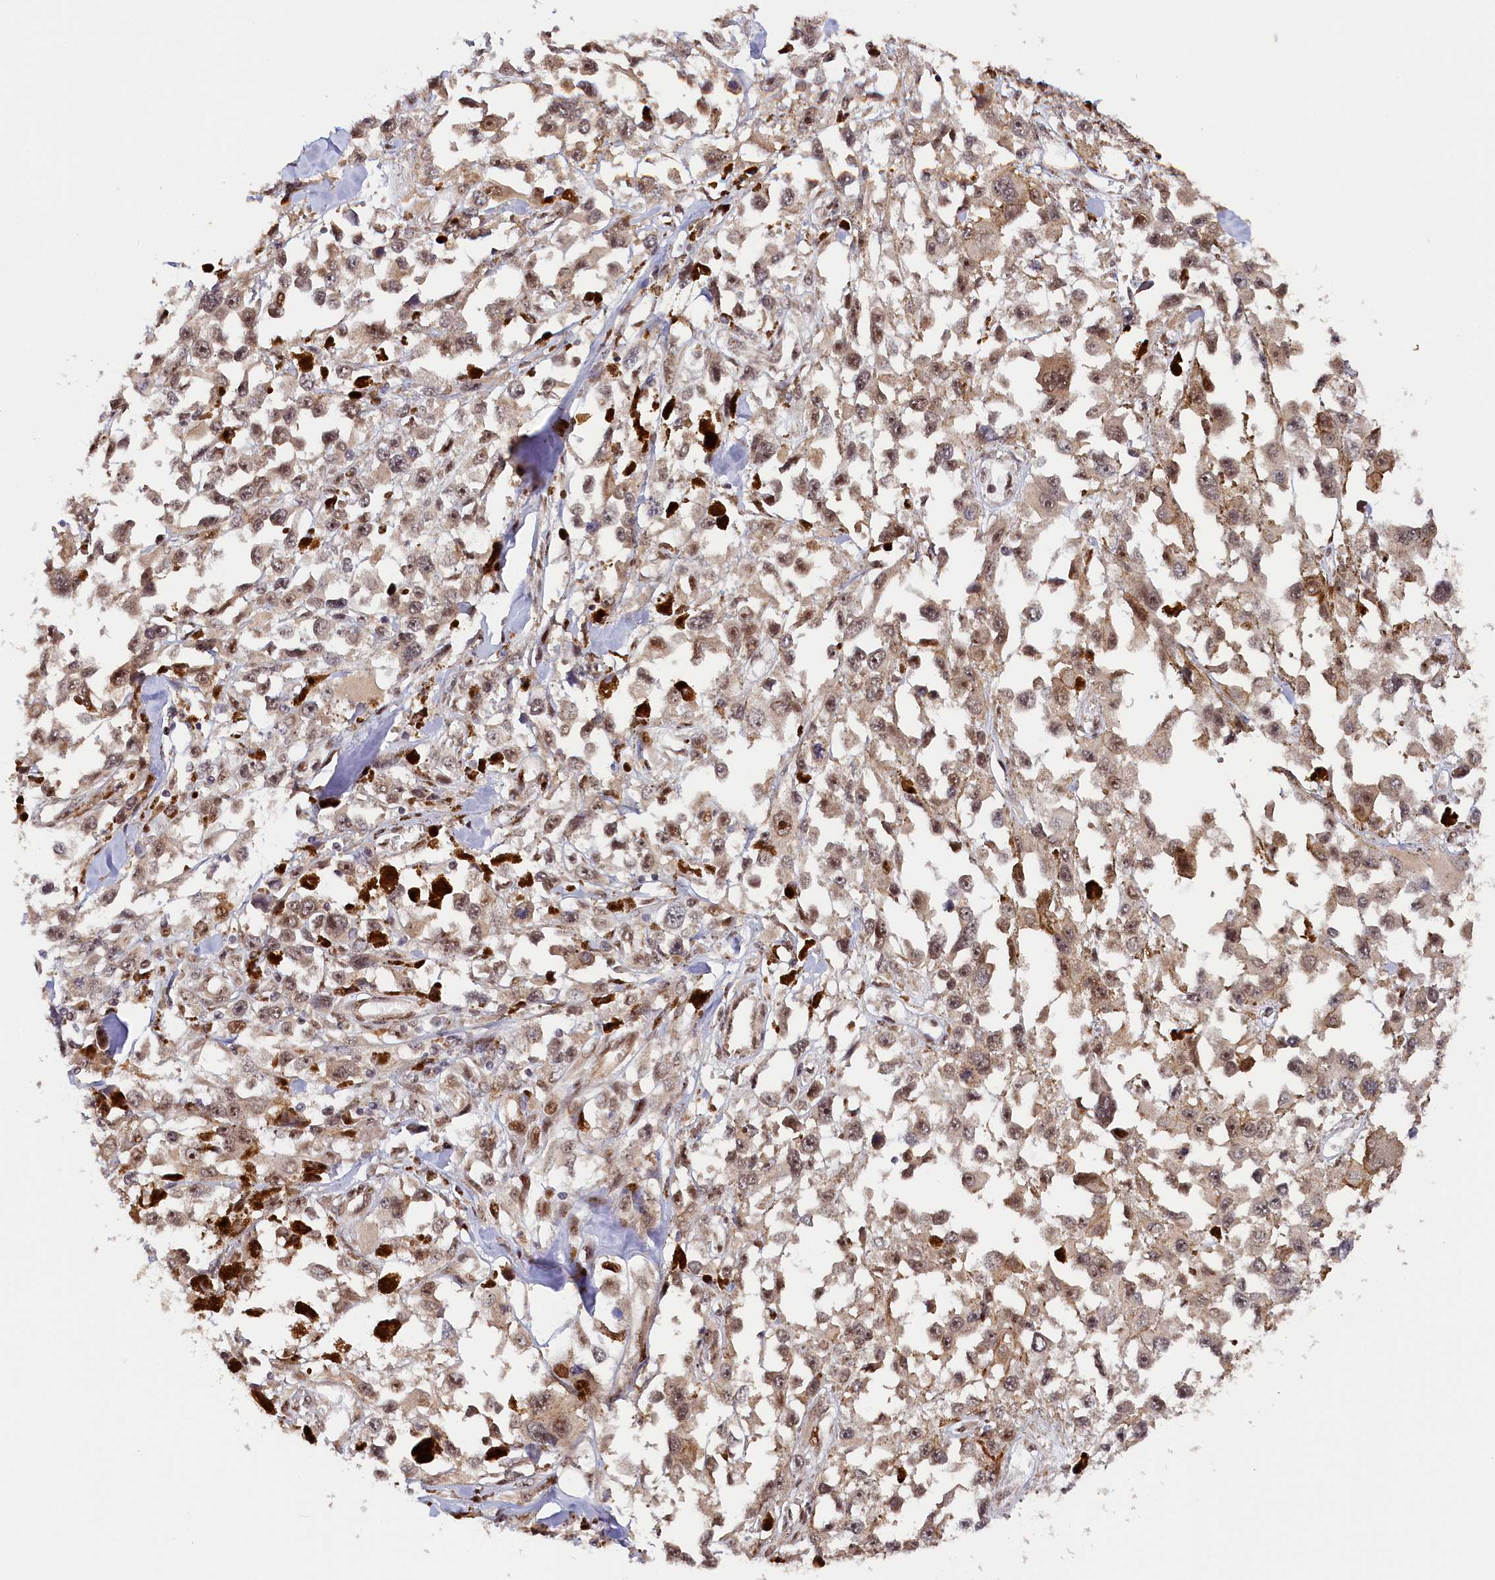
{"staining": {"intensity": "moderate", "quantity": "<25%", "location": "cytoplasmic/membranous,nuclear"}, "tissue": "melanoma", "cell_type": "Tumor cells", "image_type": "cancer", "snomed": [{"axis": "morphology", "description": "Malignant melanoma, Metastatic site"}, {"axis": "topography", "description": "Lymph node"}], "caption": "Moderate cytoplasmic/membranous and nuclear positivity is present in about <25% of tumor cells in melanoma. The staining is performed using DAB (3,3'-diaminobenzidine) brown chromogen to label protein expression. The nuclei are counter-stained blue using hematoxylin.", "gene": "ANKRD24", "patient": {"sex": "male", "age": 59}}